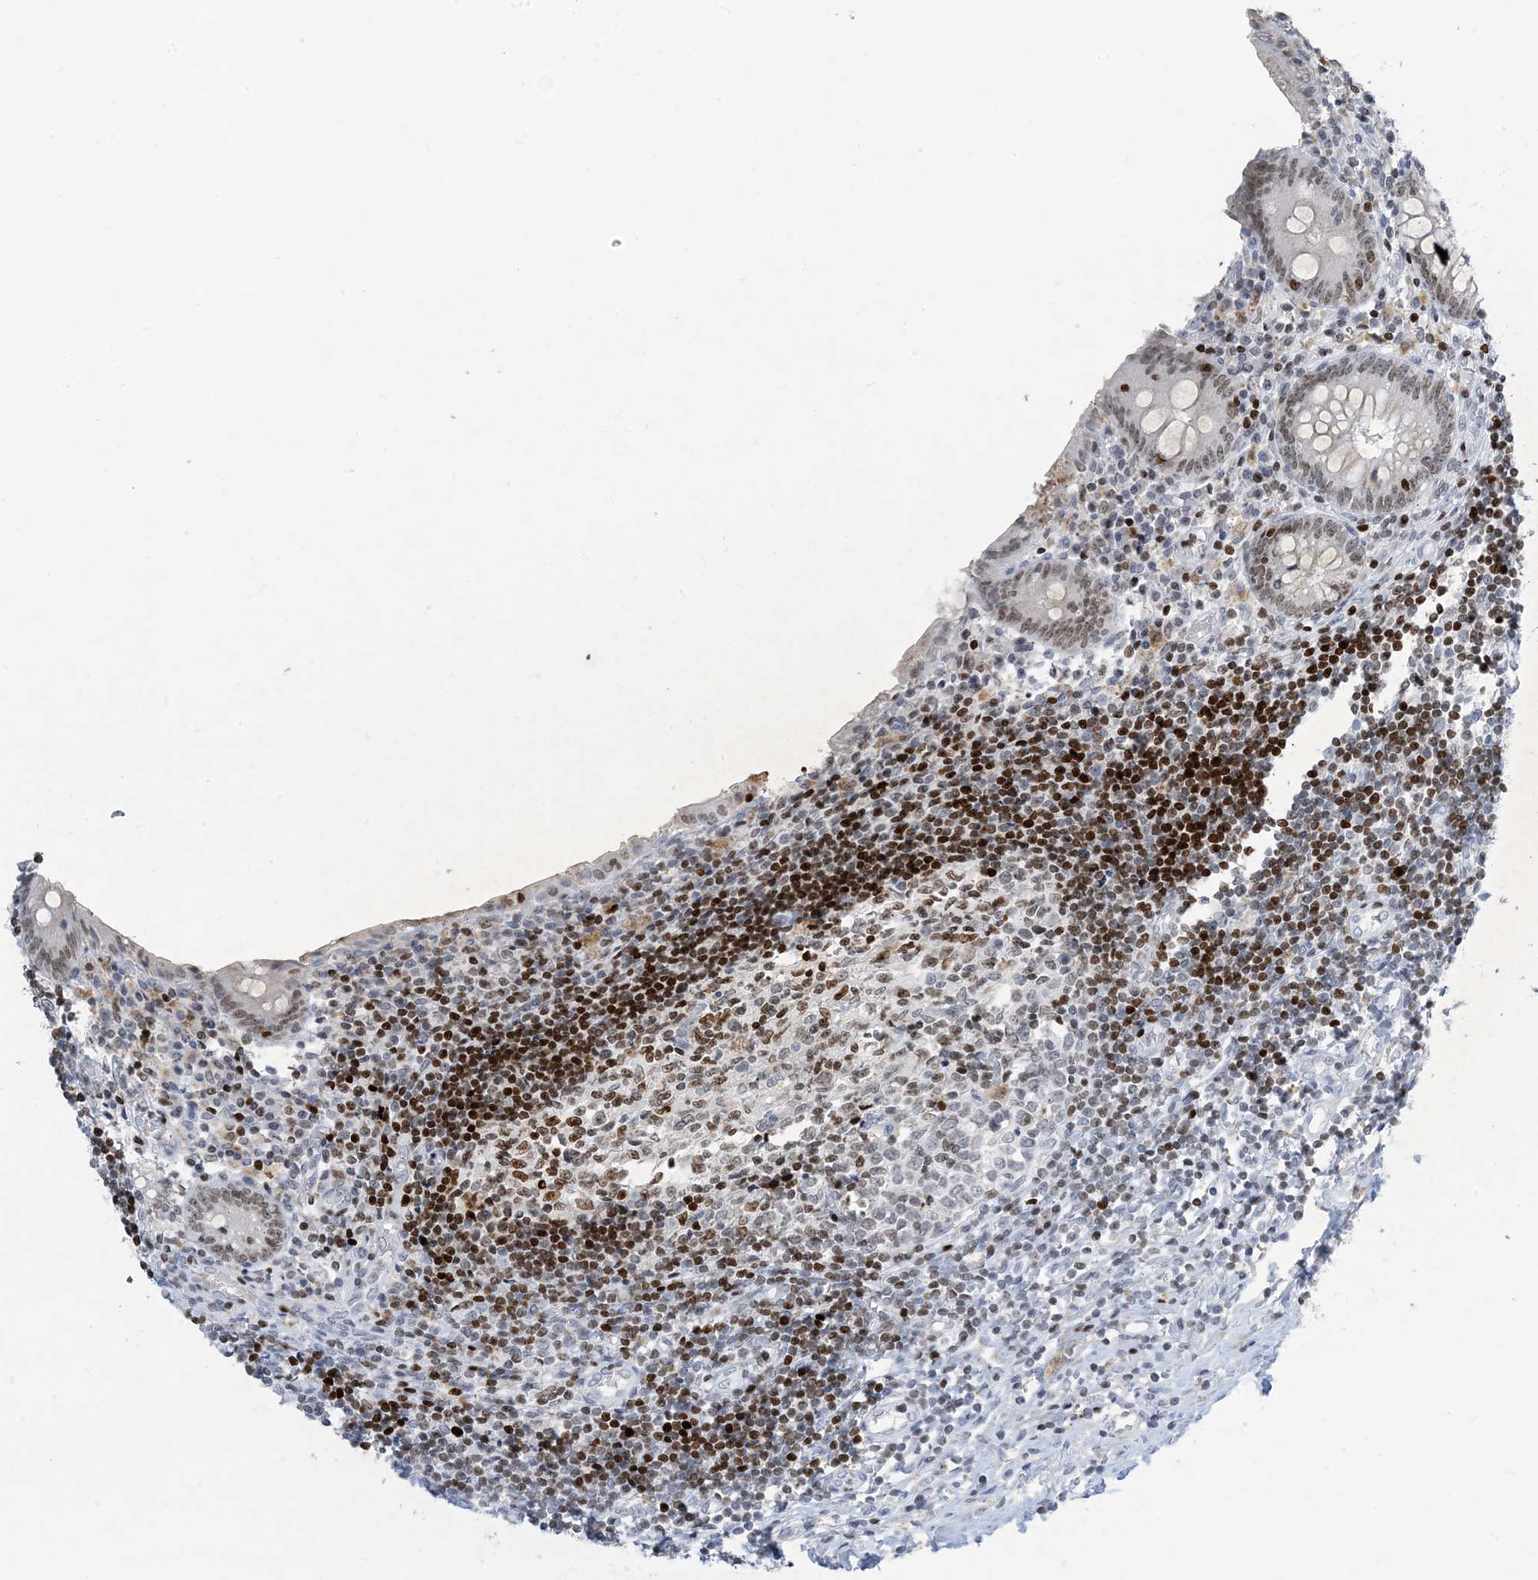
{"staining": {"intensity": "strong", "quantity": "<25%", "location": "nuclear"}, "tissue": "appendix", "cell_type": "Glandular cells", "image_type": "normal", "snomed": [{"axis": "morphology", "description": "Normal tissue, NOS"}, {"axis": "topography", "description": "Appendix"}], "caption": "Protein staining of benign appendix demonstrates strong nuclear staining in approximately <25% of glandular cells.", "gene": "SLC25A53", "patient": {"sex": "female", "age": 17}}